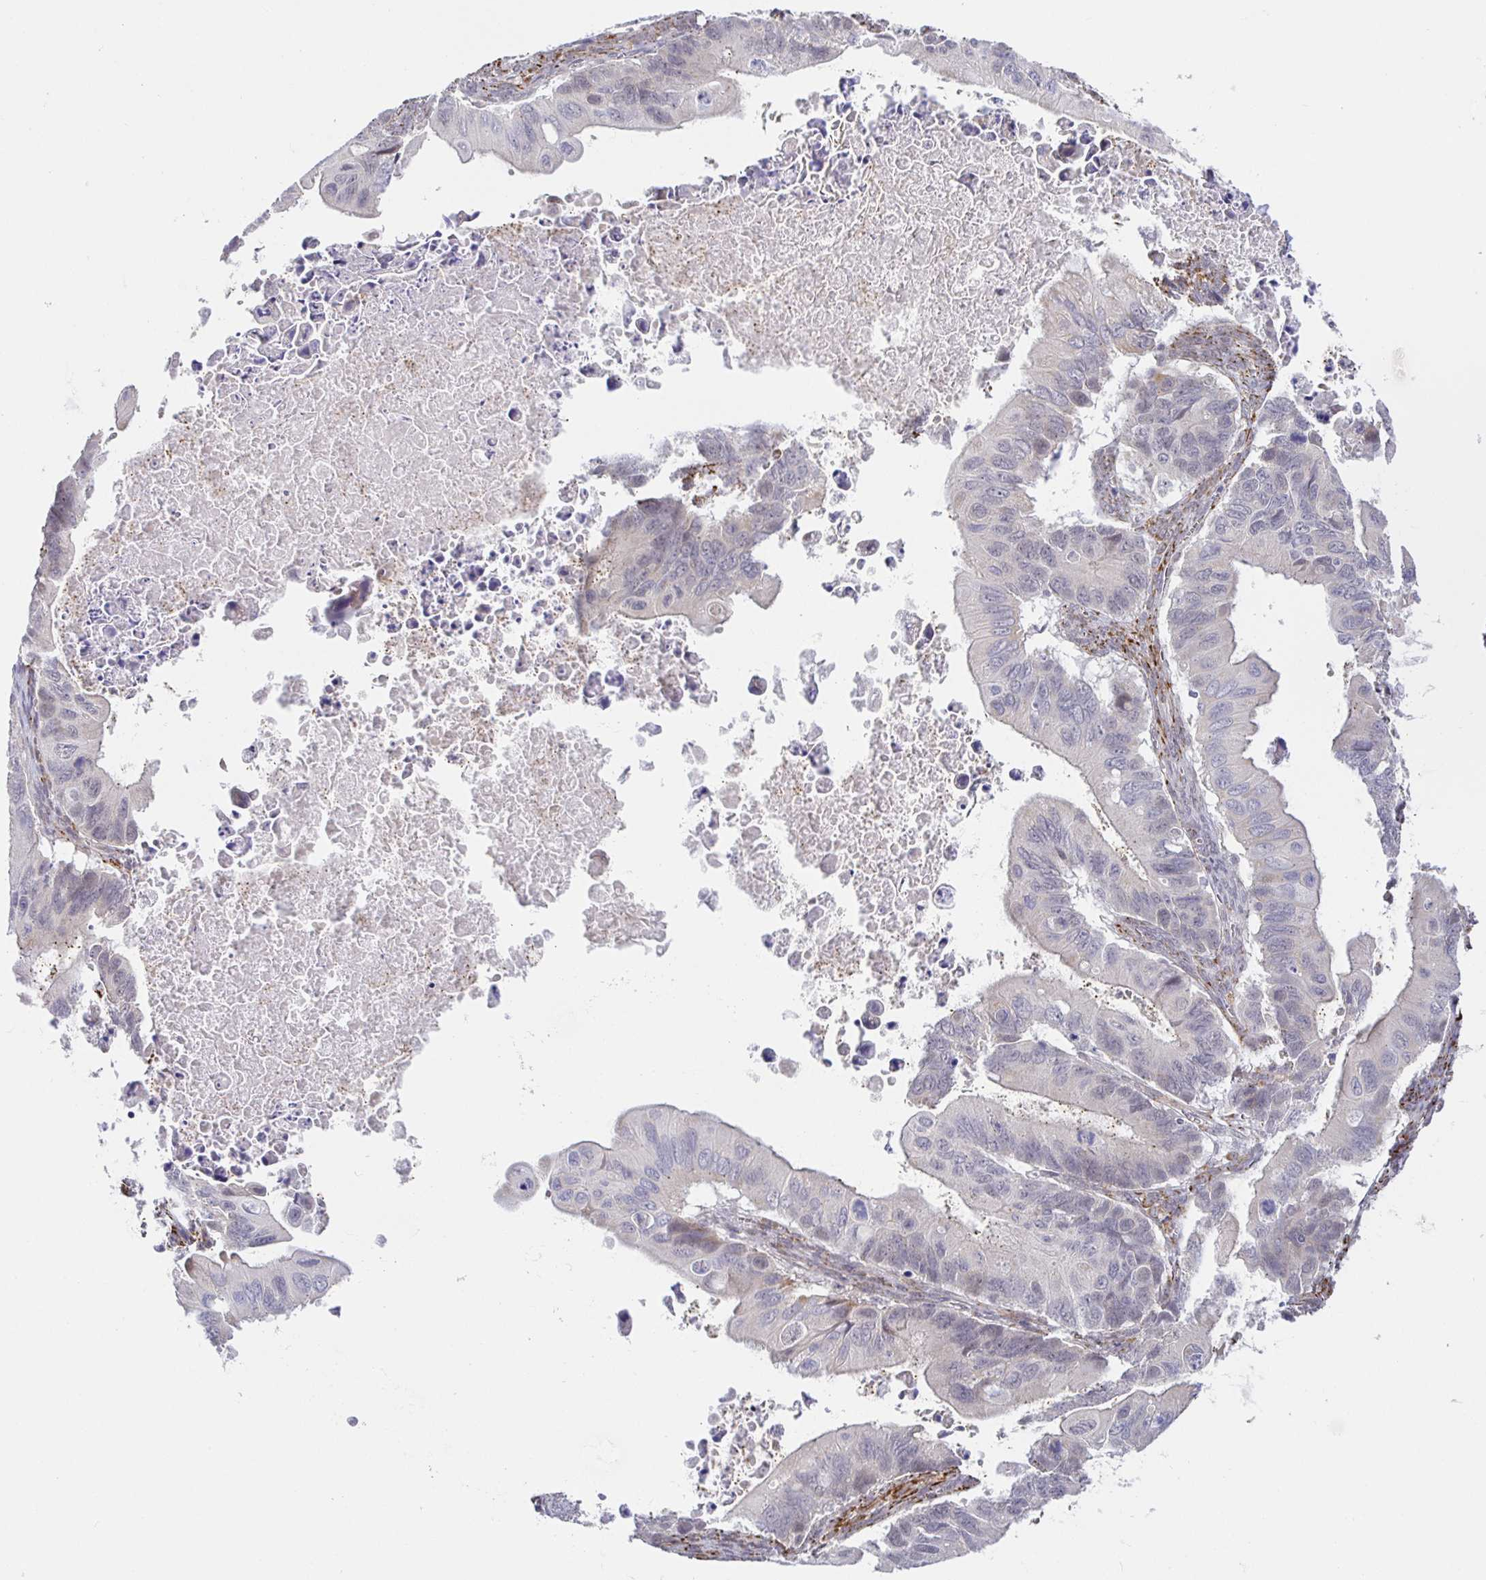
{"staining": {"intensity": "negative", "quantity": "none", "location": "none"}, "tissue": "ovarian cancer", "cell_type": "Tumor cells", "image_type": "cancer", "snomed": [{"axis": "morphology", "description": "Cystadenocarcinoma, mucinous, NOS"}, {"axis": "topography", "description": "Ovary"}], "caption": "High power microscopy image of an immunohistochemistry (IHC) micrograph of mucinous cystadenocarcinoma (ovarian), revealing no significant expression in tumor cells.", "gene": "CIT", "patient": {"sex": "female", "age": 64}}